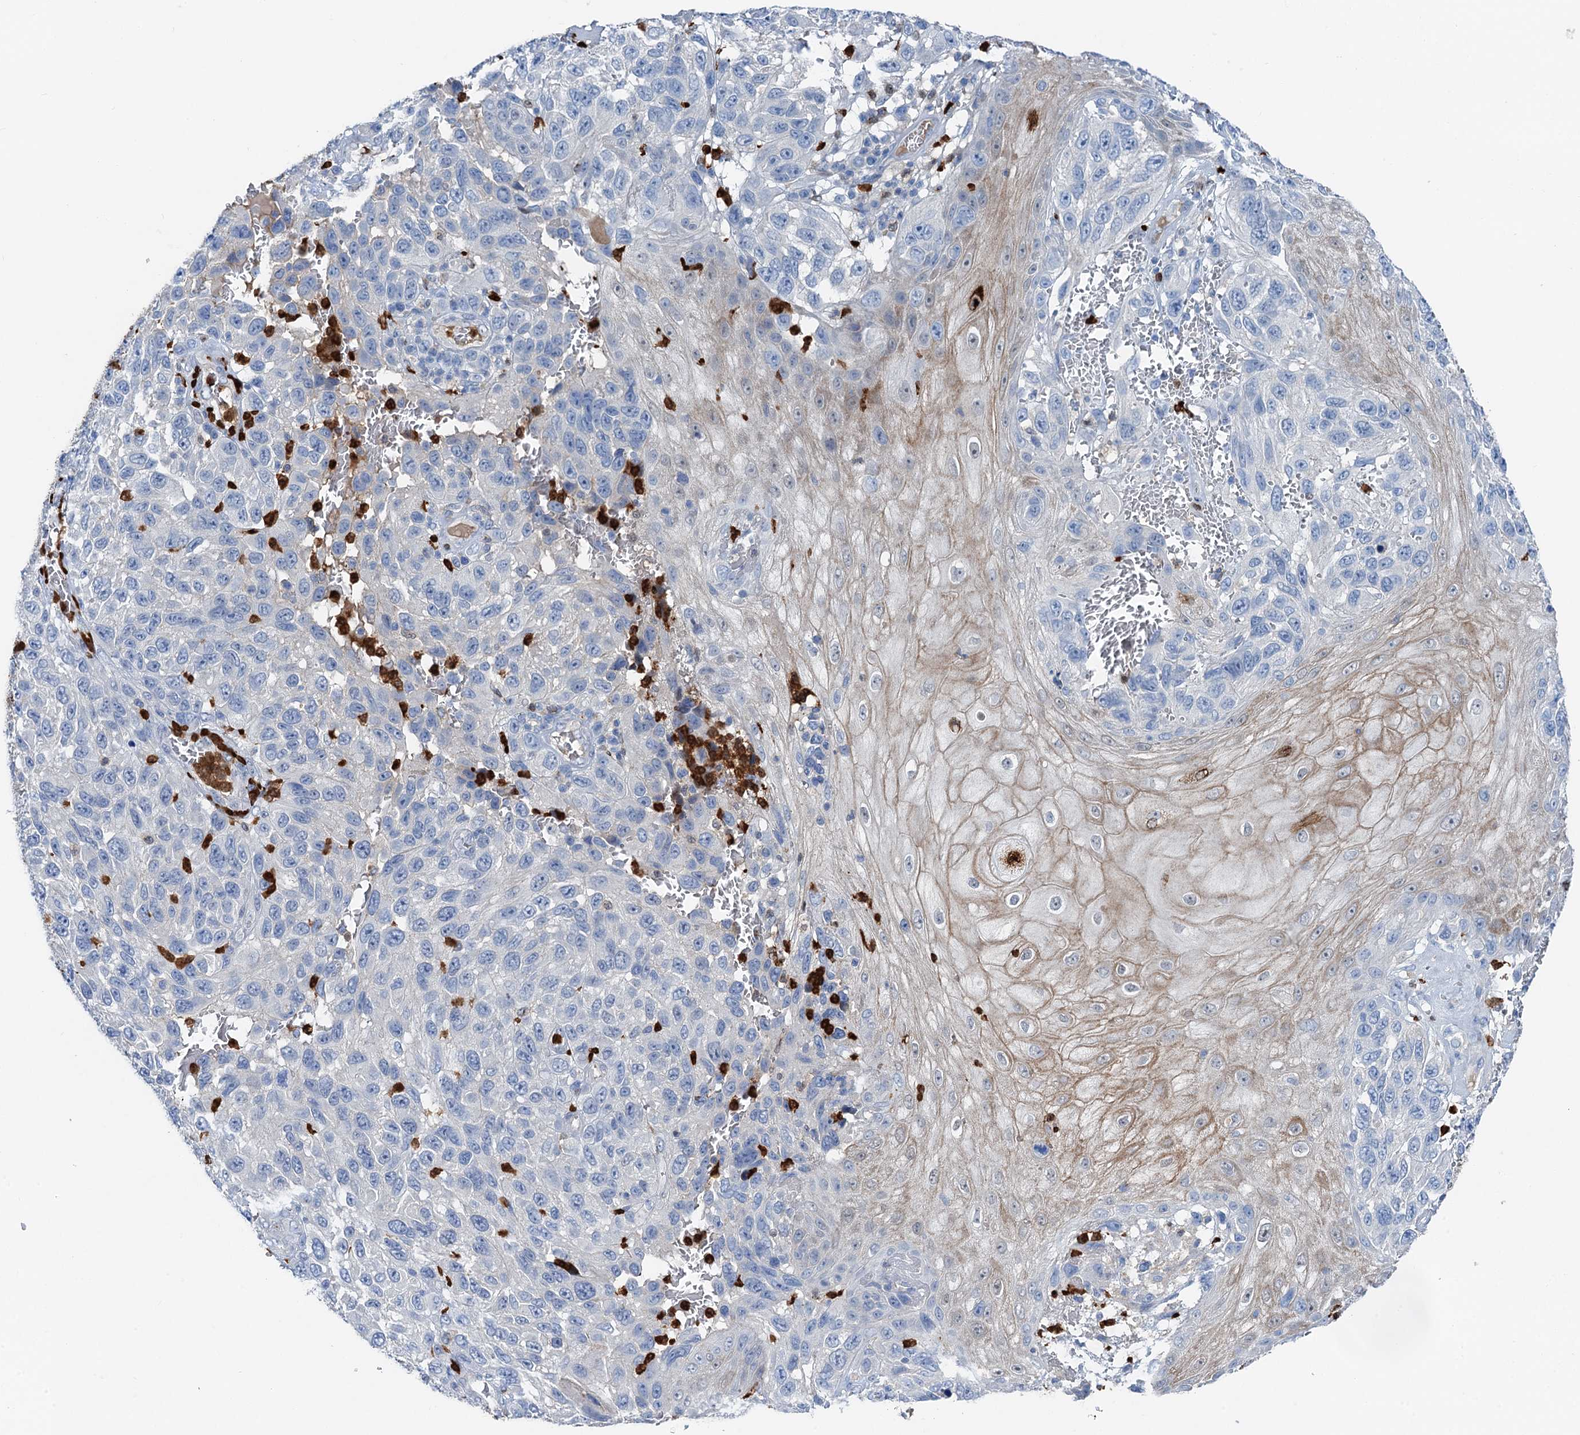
{"staining": {"intensity": "negative", "quantity": "none", "location": "none"}, "tissue": "melanoma", "cell_type": "Tumor cells", "image_type": "cancer", "snomed": [{"axis": "morphology", "description": "Normal tissue, NOS"}, {"axis": "morphology", "description": "Malignant melanoma, NOS"}, {"axis": "topography", "description": "Skin"}], "caption": "Tumor cells are negative for brown protein staining in malignant melanoma. Brightfield microscopy of IHC stained with DAB (brown) and hematoxylin (blue), captured at high magnification.", "gene": "OTOA", "patient": {"sex": "female", "age": 96}}